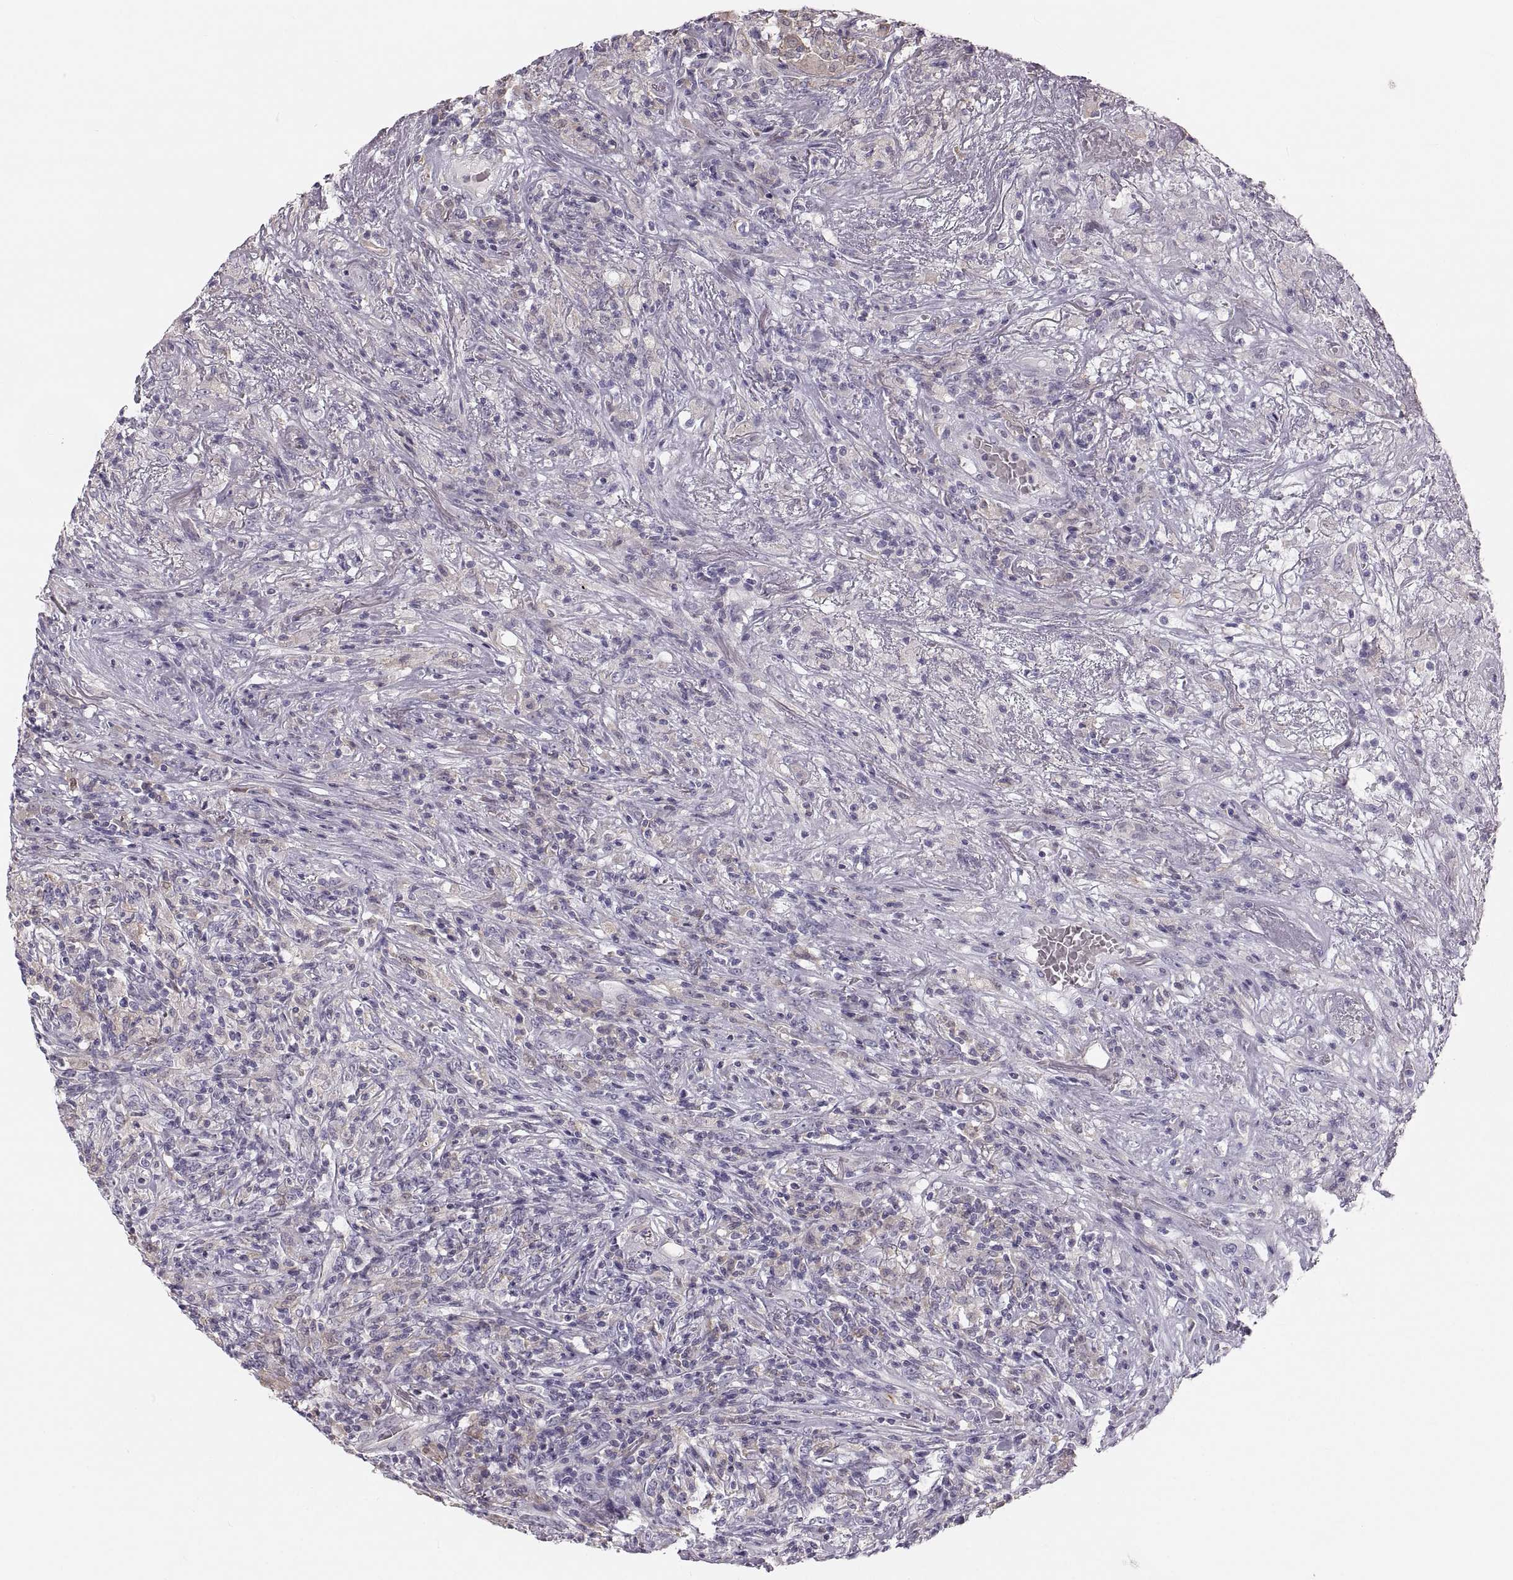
{"staining": {"intensity": "negative", "quantity": "none", "location": "none"}, "tissue": "lymphoma", "cell_type": "Tumor cells", "image_type": "cancer", "snomed": [{"axis": "morphology", "description": "Malignant lymphoma, non-Hodgkin's type, High grade"}, {"axis": "topography", "description": "Lung"}], "caption": "IHC of high-grade malignant lymphoma, non-Hodgkin's type reveals no staining in tumor cells.", "gene": "RUNDC3A", "patient": {"sex": "male", "age": 79}}